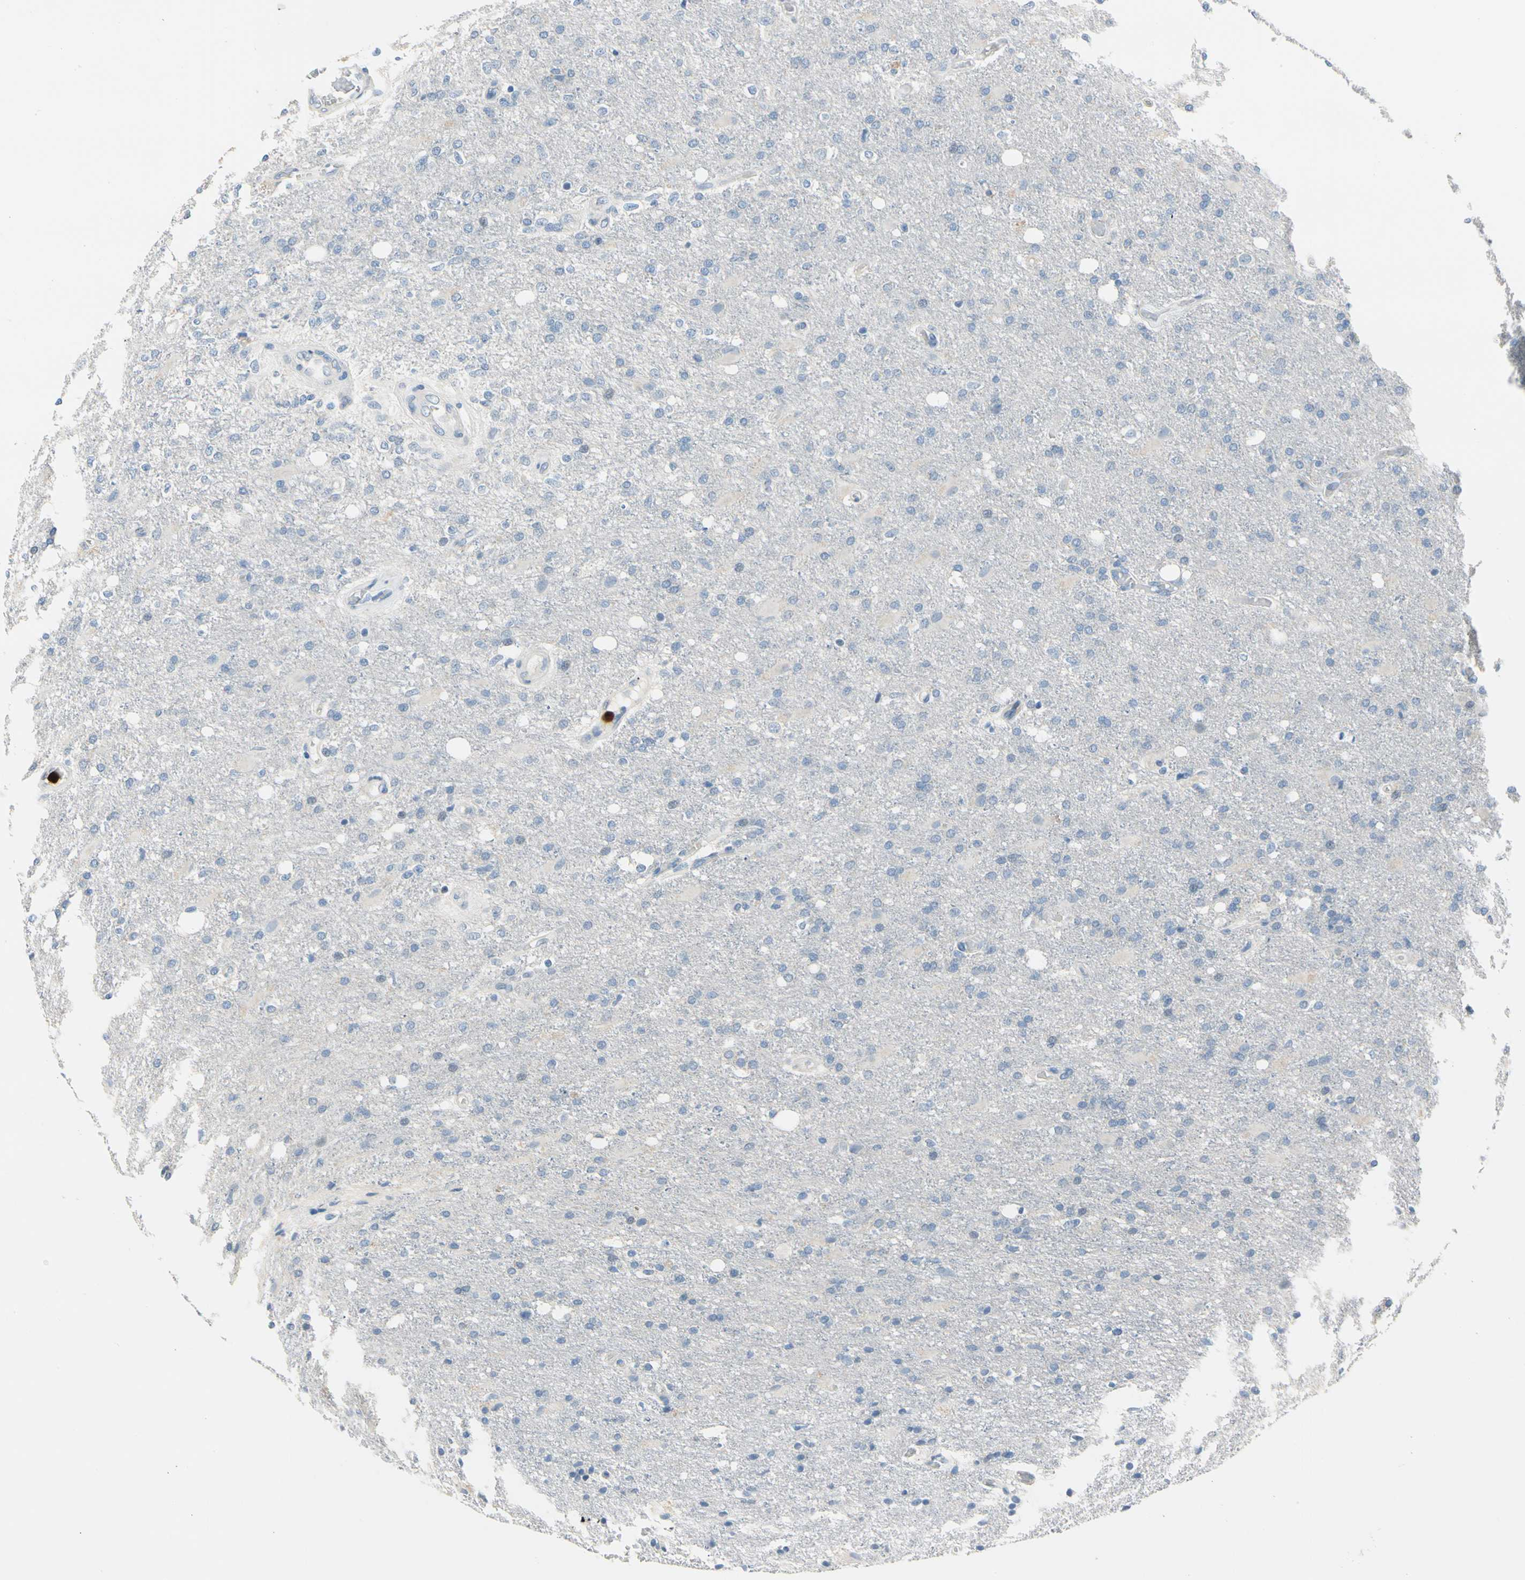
{"staining": {"intensity": "negative", "quantity": "none", "location": "none"}, "tissue": "glioma", "cell_type": "Tumor cells", "image_type": "cancer", "snomed": [{"axis": "morphology", "description": "Normal tissue, NOS"}, {"axis": "morphology", "description": "Glioma, malignant, High grade"}, {"axis": "topography", "description": "Cerebral cortex"}], "caption": "The histopathology image reveals no significant expression in tumor cells of malignant glioma (high-grade).", "gene": "TRAF5", "patient": {"sex": "male", "age": 77}}